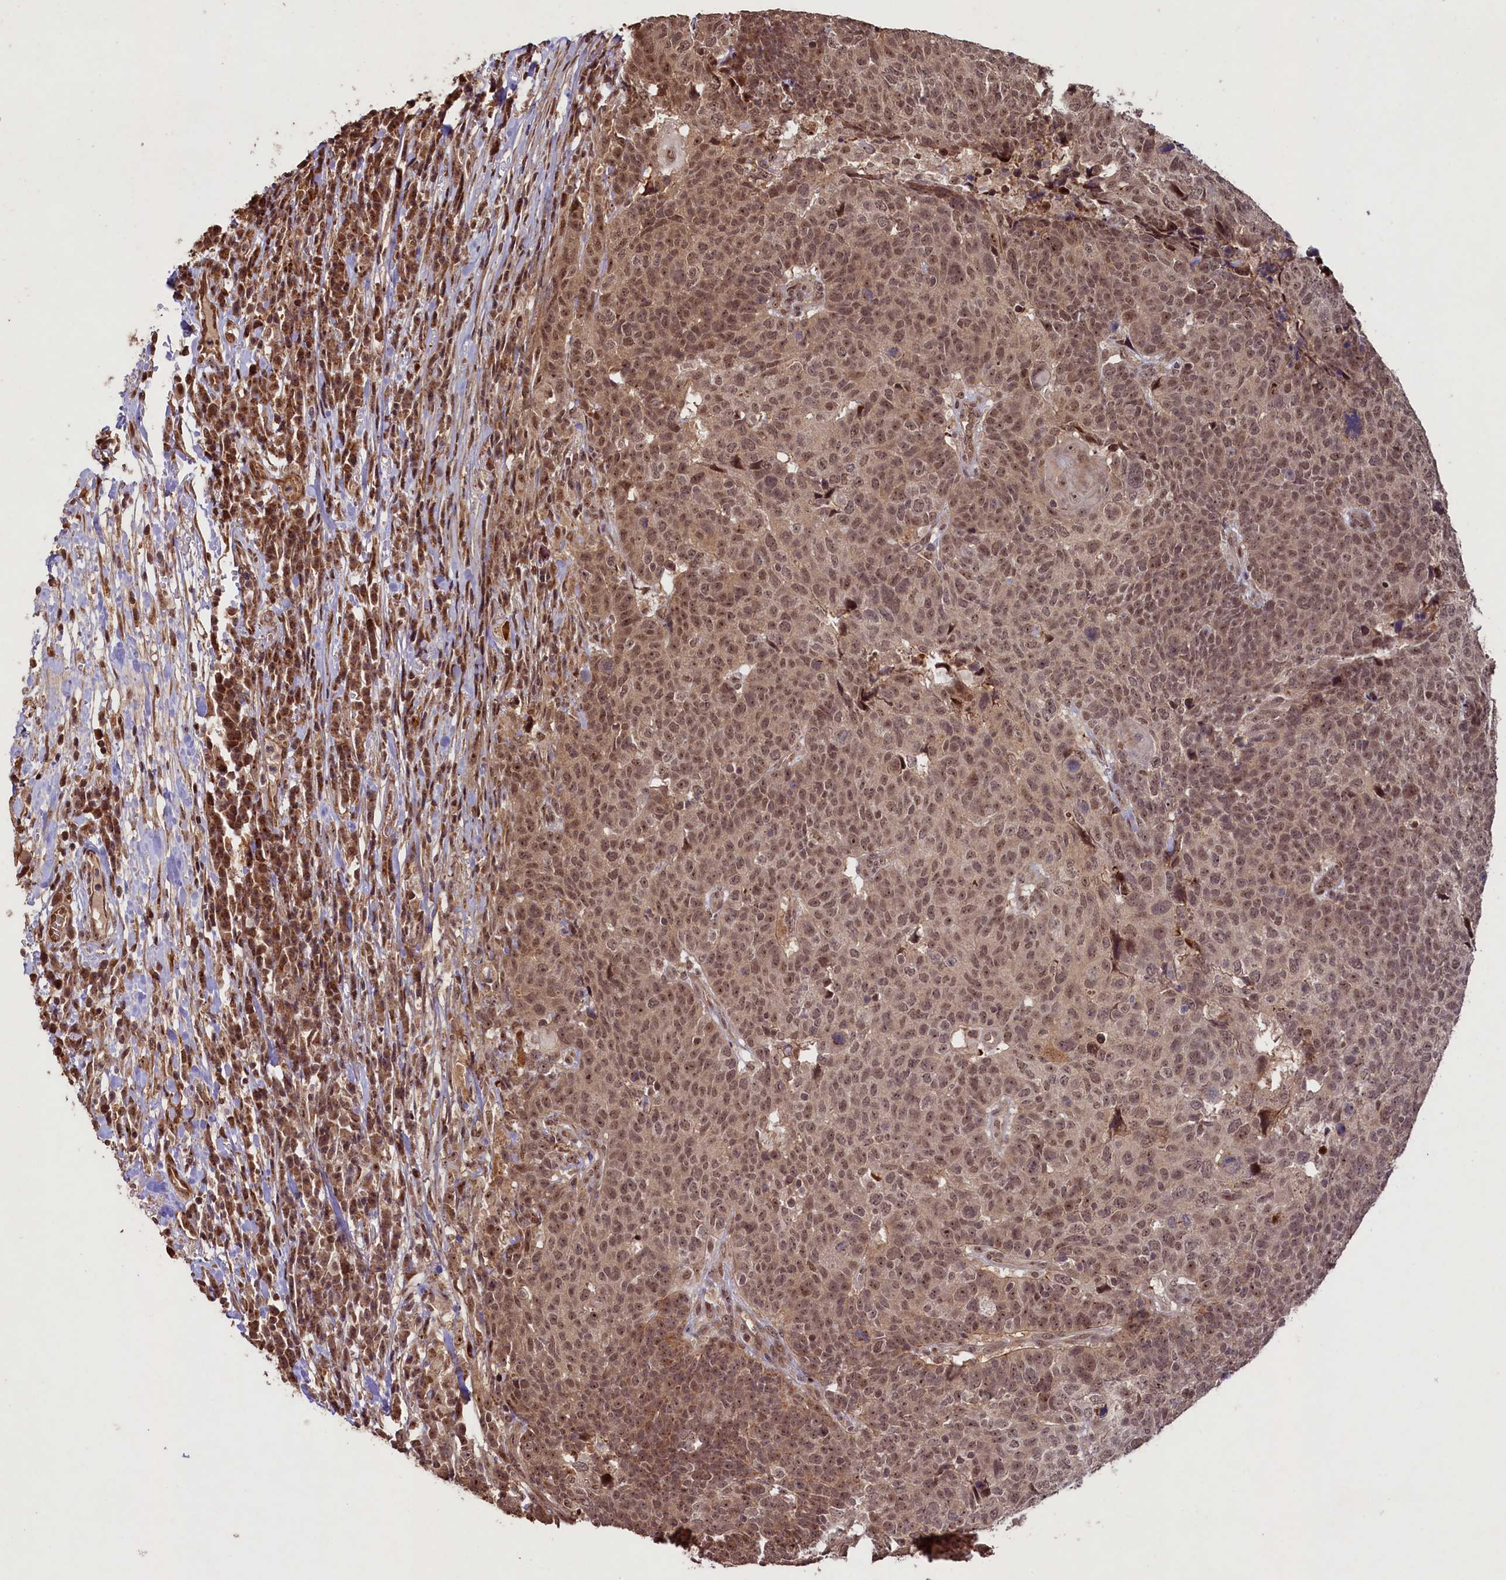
{"staining": {"intensity": "moderate", "quantity": ">75%", "location": "nuclear"}, "tissue": "head and neck cancer", "cell_type": "Tumor cells", "image_type": "cancer", "snomed": [{"axis": "morphology", "description": "Squamous cell carcinoma, NOS"}, {"axis": "topography", "description": "Head-Neck"}], "caption": "Protein staining demonstrates moderate nuclear expression in about >75% of tumor cells in head and neck cancer (squamous cell carcinoma).", "gene": "SHPRH", "patient": {"sex": "male", "age": 66}}